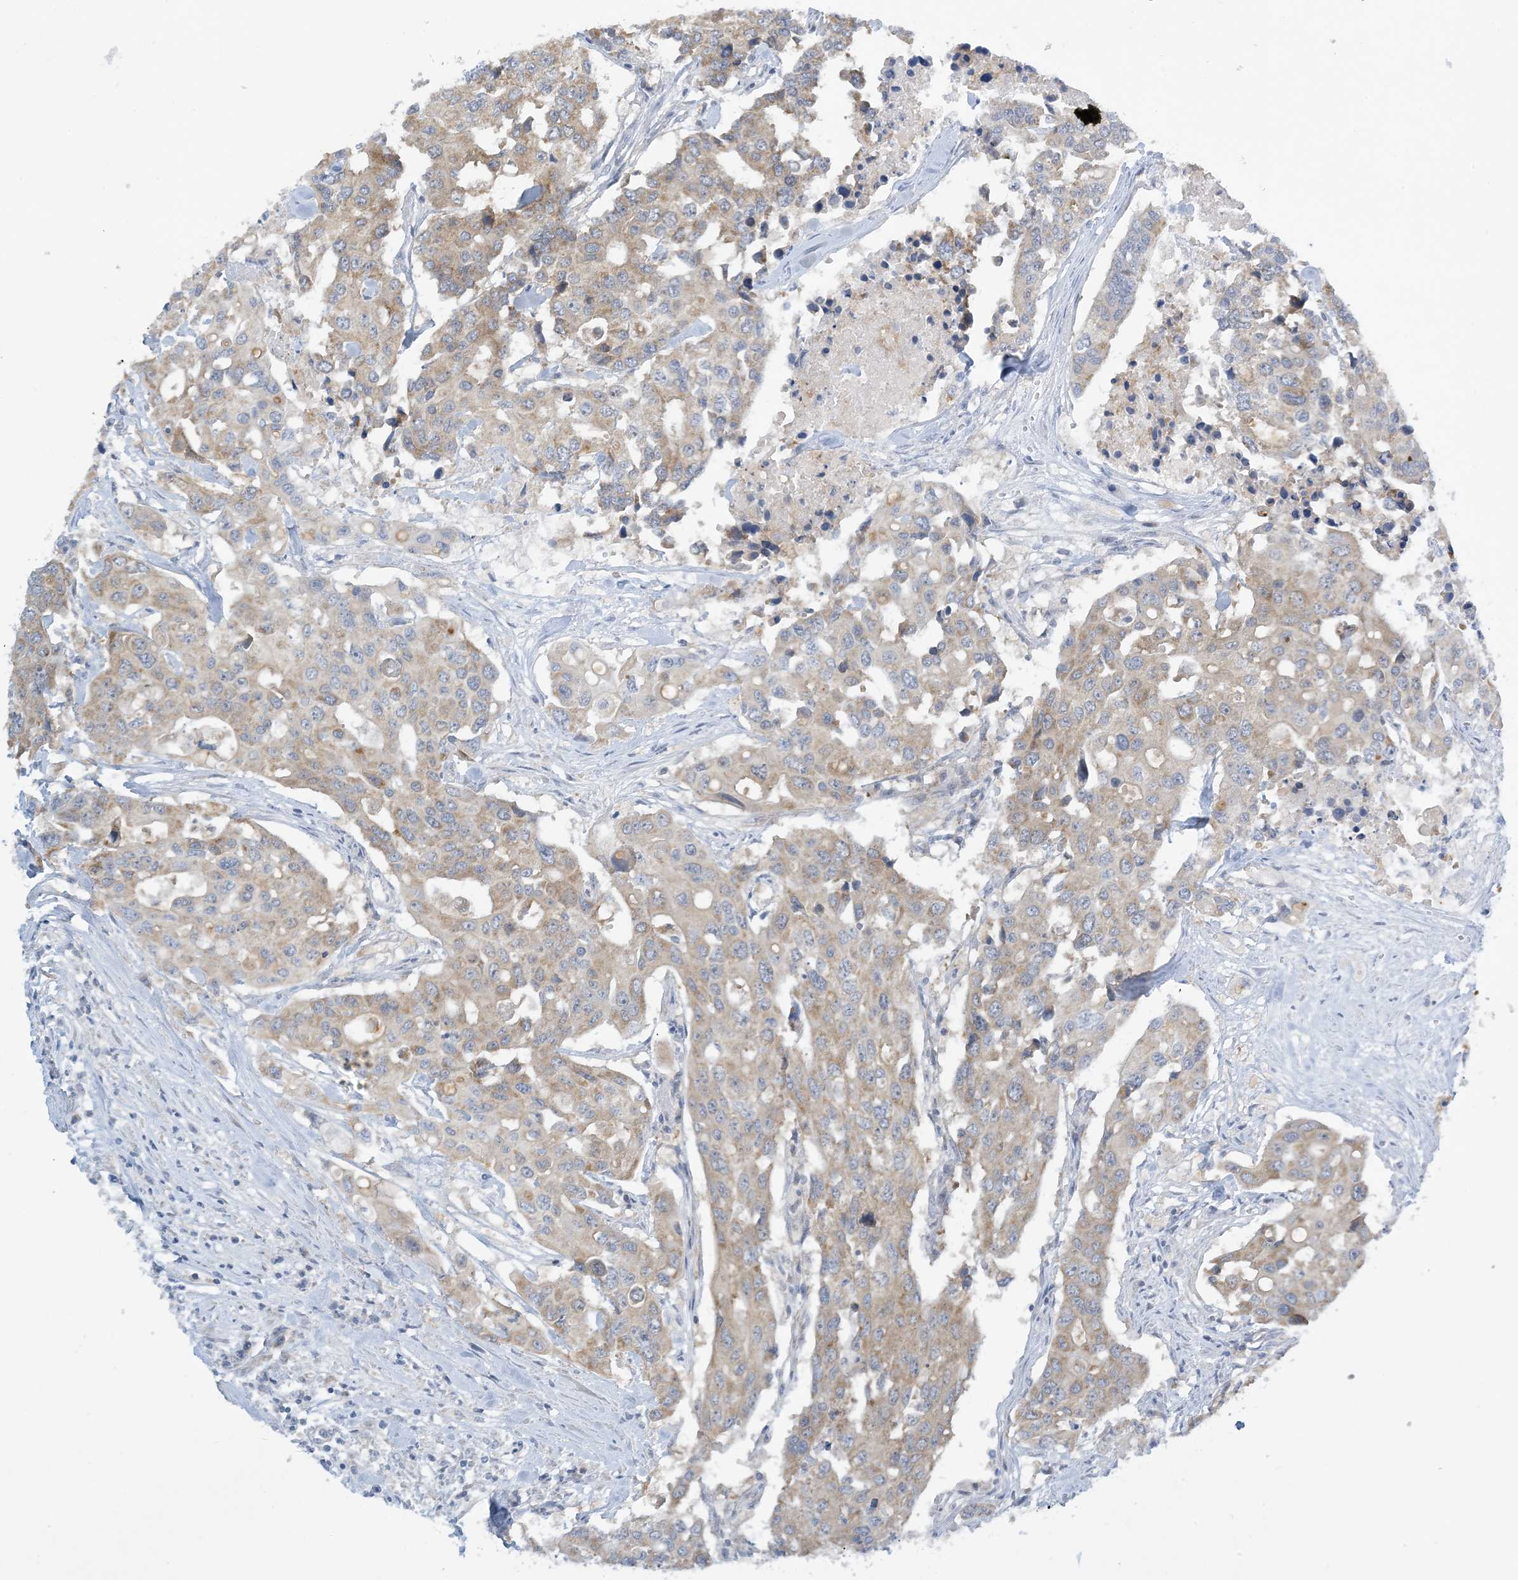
{"staining": {"intensity": "weak", "quantity": "25%-75%", "location": "cytoplasmic/membranous"}, "tissue": "colorectal cancer", "cell_type": "Tumor cells", "image_type": "cancer", "snomed": [{"axis": "morphology", "description": "Adenocarcinoma, NOS"}, {"axis": "topography", "description": "Colon"}], "caption": "Weak cytoplasmic/membranous protein staining is present in approximately 25%-75% of tumor cells in adenocarcinoma (colorectal).", "gene": "MRPS18A", "patient": {"sex": "male", "age": 77}}